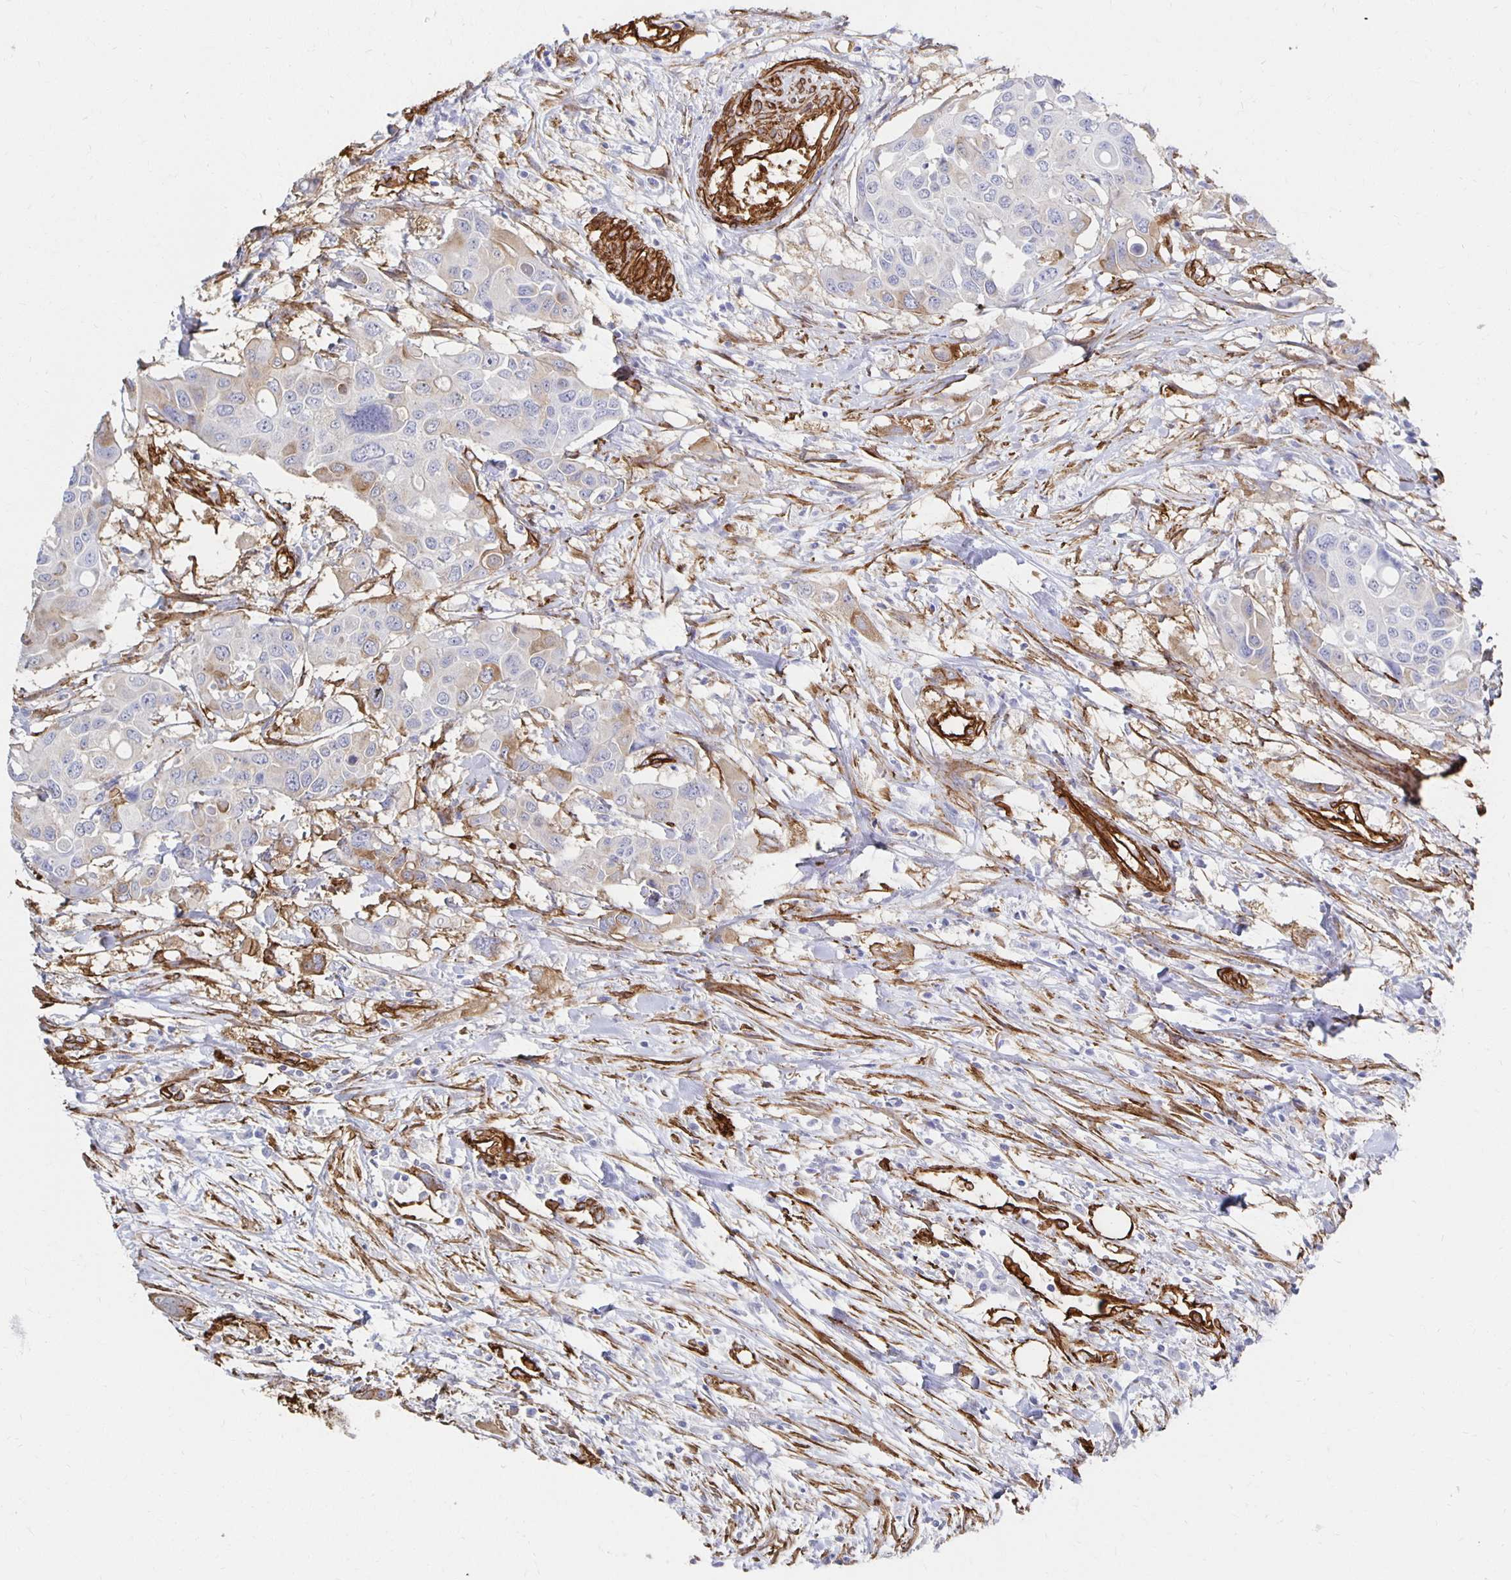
{"staining": {"intensity": "weak", "quantity": "<25%", "location": "cytoplasmic/membranous"}, "tissue": "colorectal cancer", "cell_type": "Tumor cells", "image_type": "cancer", "snomed": [{"axis": "morphology", "description": "Adenocarcinoma, NOS"}, {"axis": "topography", "description": "Colon"}], "caption": "Tumor cells show no significant staining in colorectal cancer (adenocarcinoma). (Immunohistochemistry, brightfield microscopy, high magnification).", "gene": "VIPR2", "patient": {"sex": "male", "age": 77}}